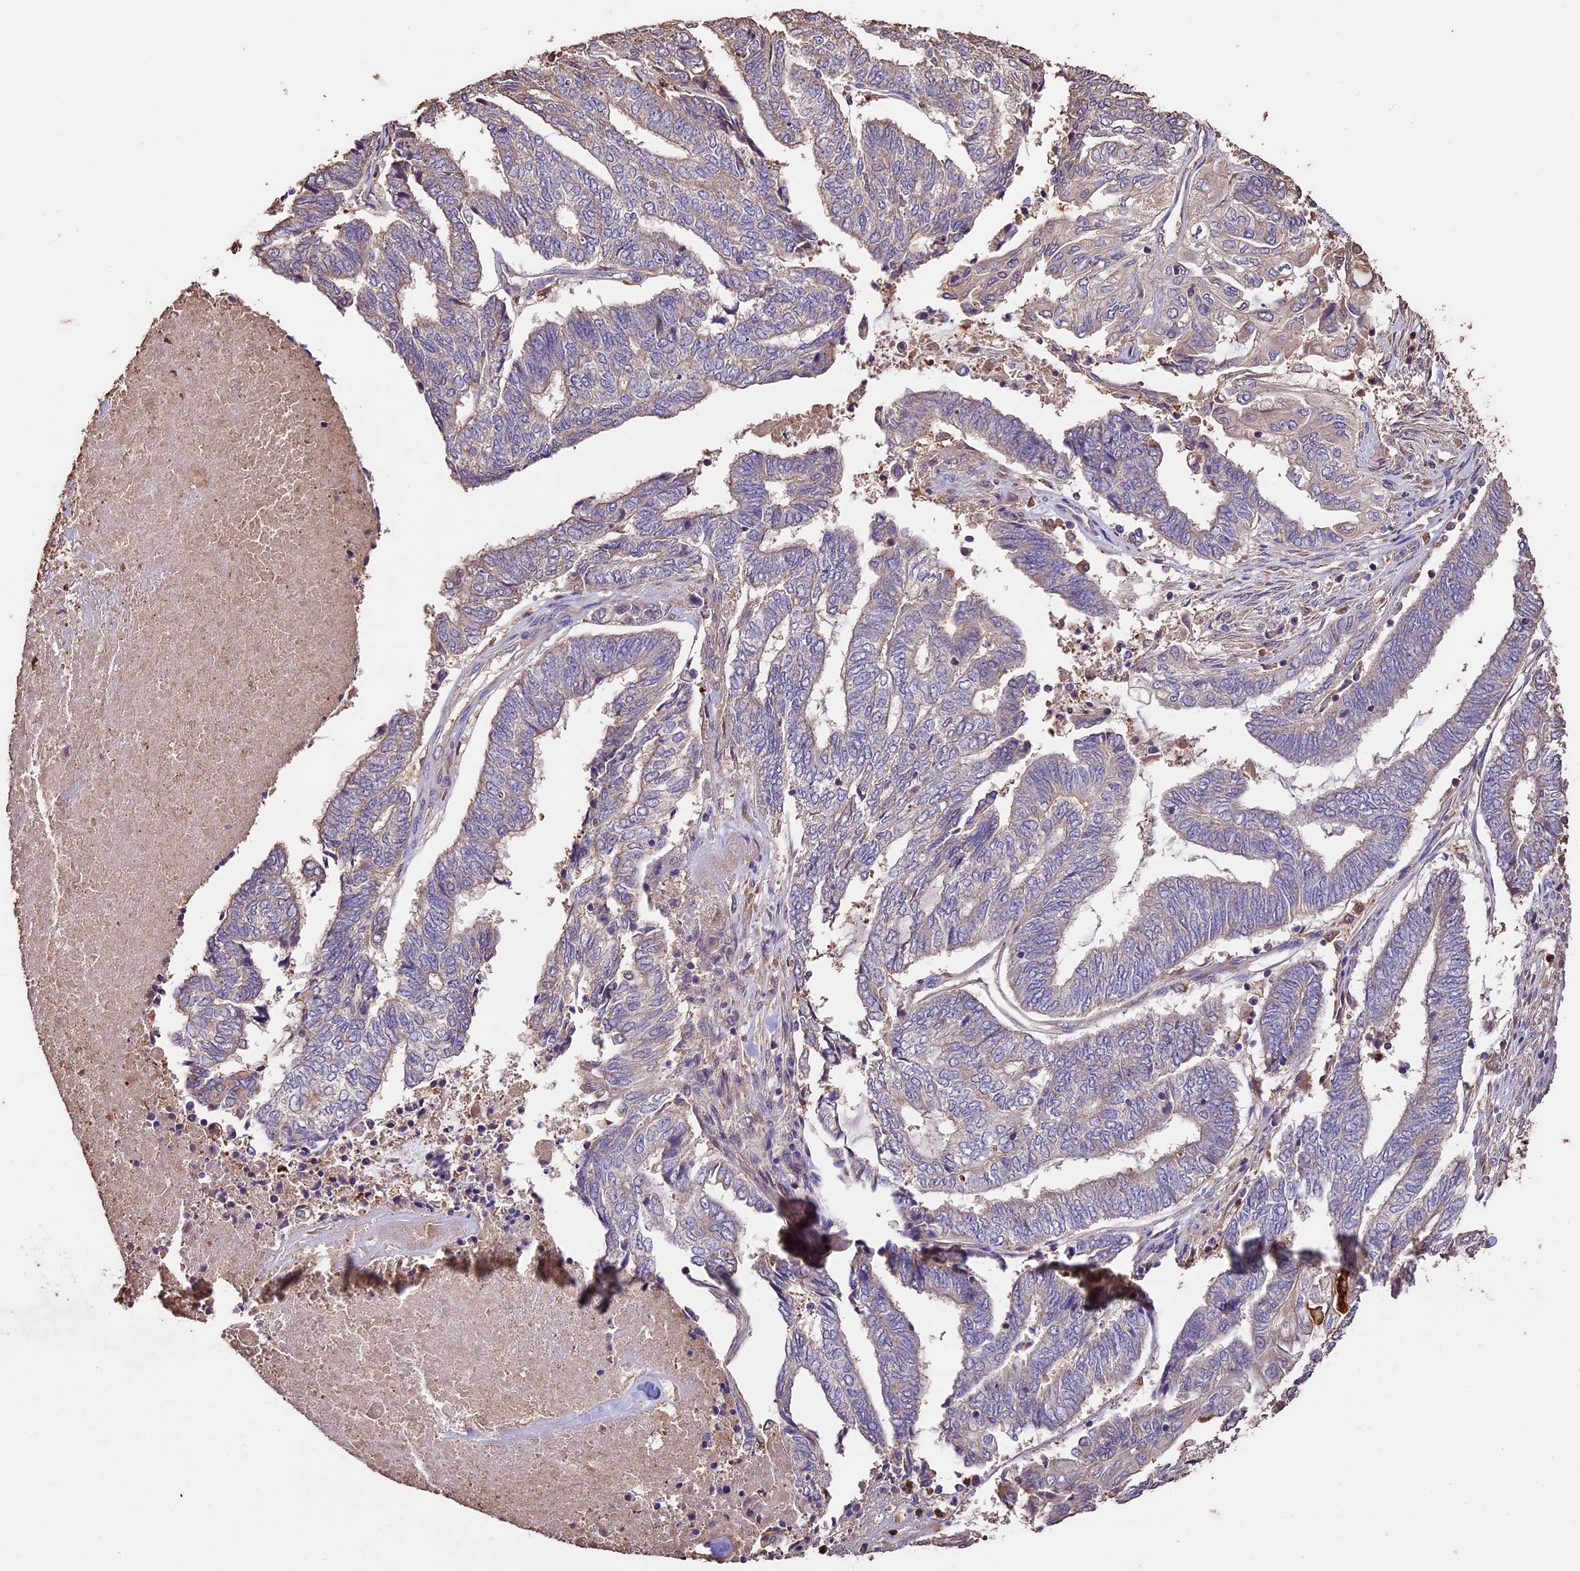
{"staining": {"intensity": "weak", "quantity": "25%-75%", "location": "cytoplasmic/membranous"}, "tissue": "endometrial cancer", "cell_type": "Tumor cells", "image_type": "cancer", "snomed": [{"axis": "morphology", "description": "Adenocarcinoma, NOS"}, {"axis": "topography", "description": "Uterus"}, {"axis": "topography", "description": "Endometrium"}], "caption": "Endometrial cancer stained with a brown dye exhibits weak cytoplasmic/membranous positive staining in about 25%-75% of tumor cells.", "gene": "CRLF1", "patient": {"sex": "female", "age": 70}}